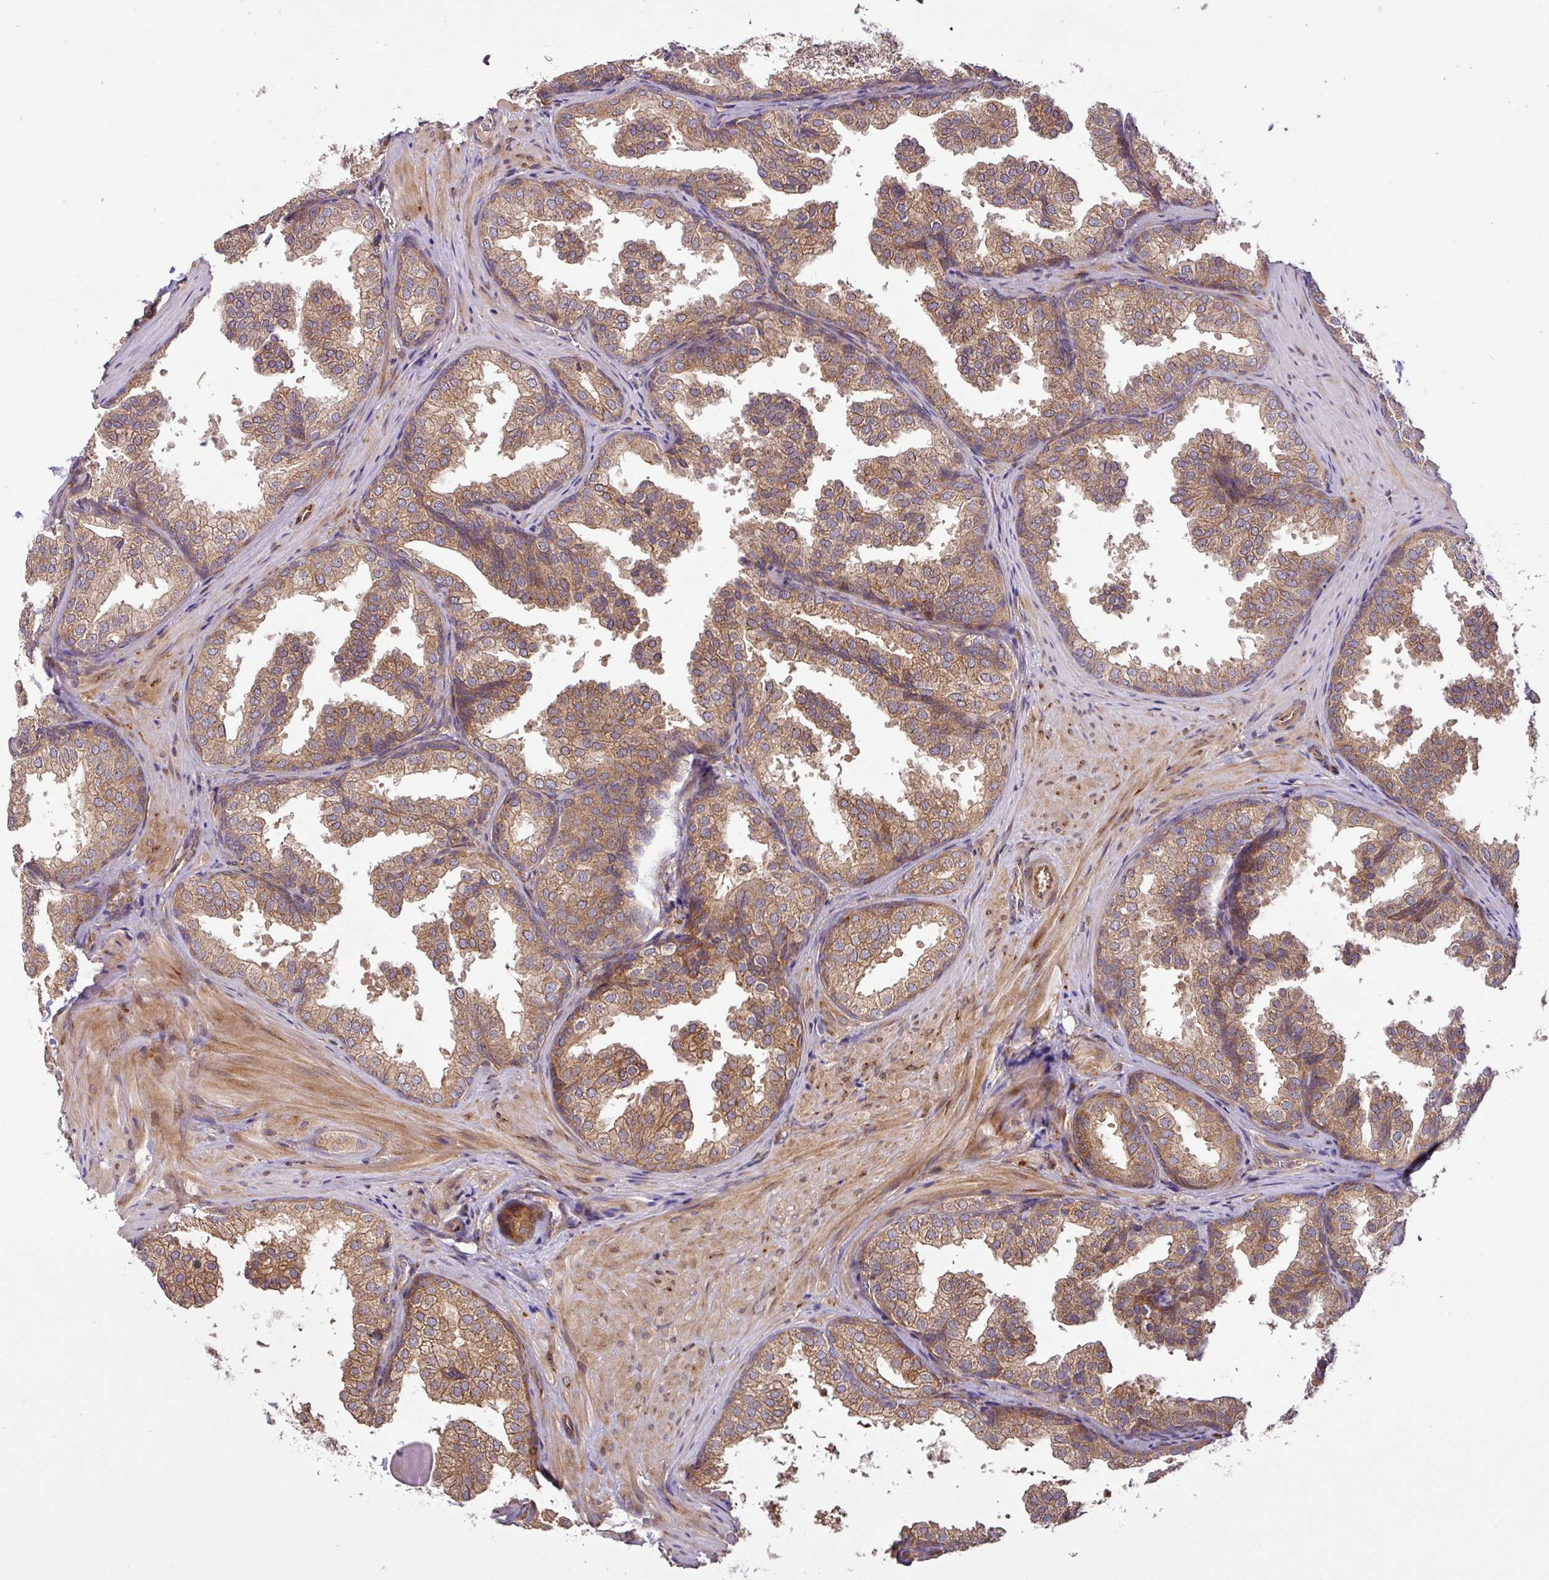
{"staining": {"intensity": "strong", "quantity": ">75%", "location": "cytoplasmic/membranous"}, "tissue": "prostate", "cell_type": "Glandular cells", "image_type": "normal", "snomed": [{"axis": "morphology", "description": "Normal tissue, NOS"}, {"axis": "topography", "description": "Prostate"}], "caption": "This is a photomicrograph of IHC staining of normal prostate, which shows strong expression in the cytoplasmic/membranous of glandular cells.", "gene": "ART1", "patient": {"sex": "male", "age": 37}}